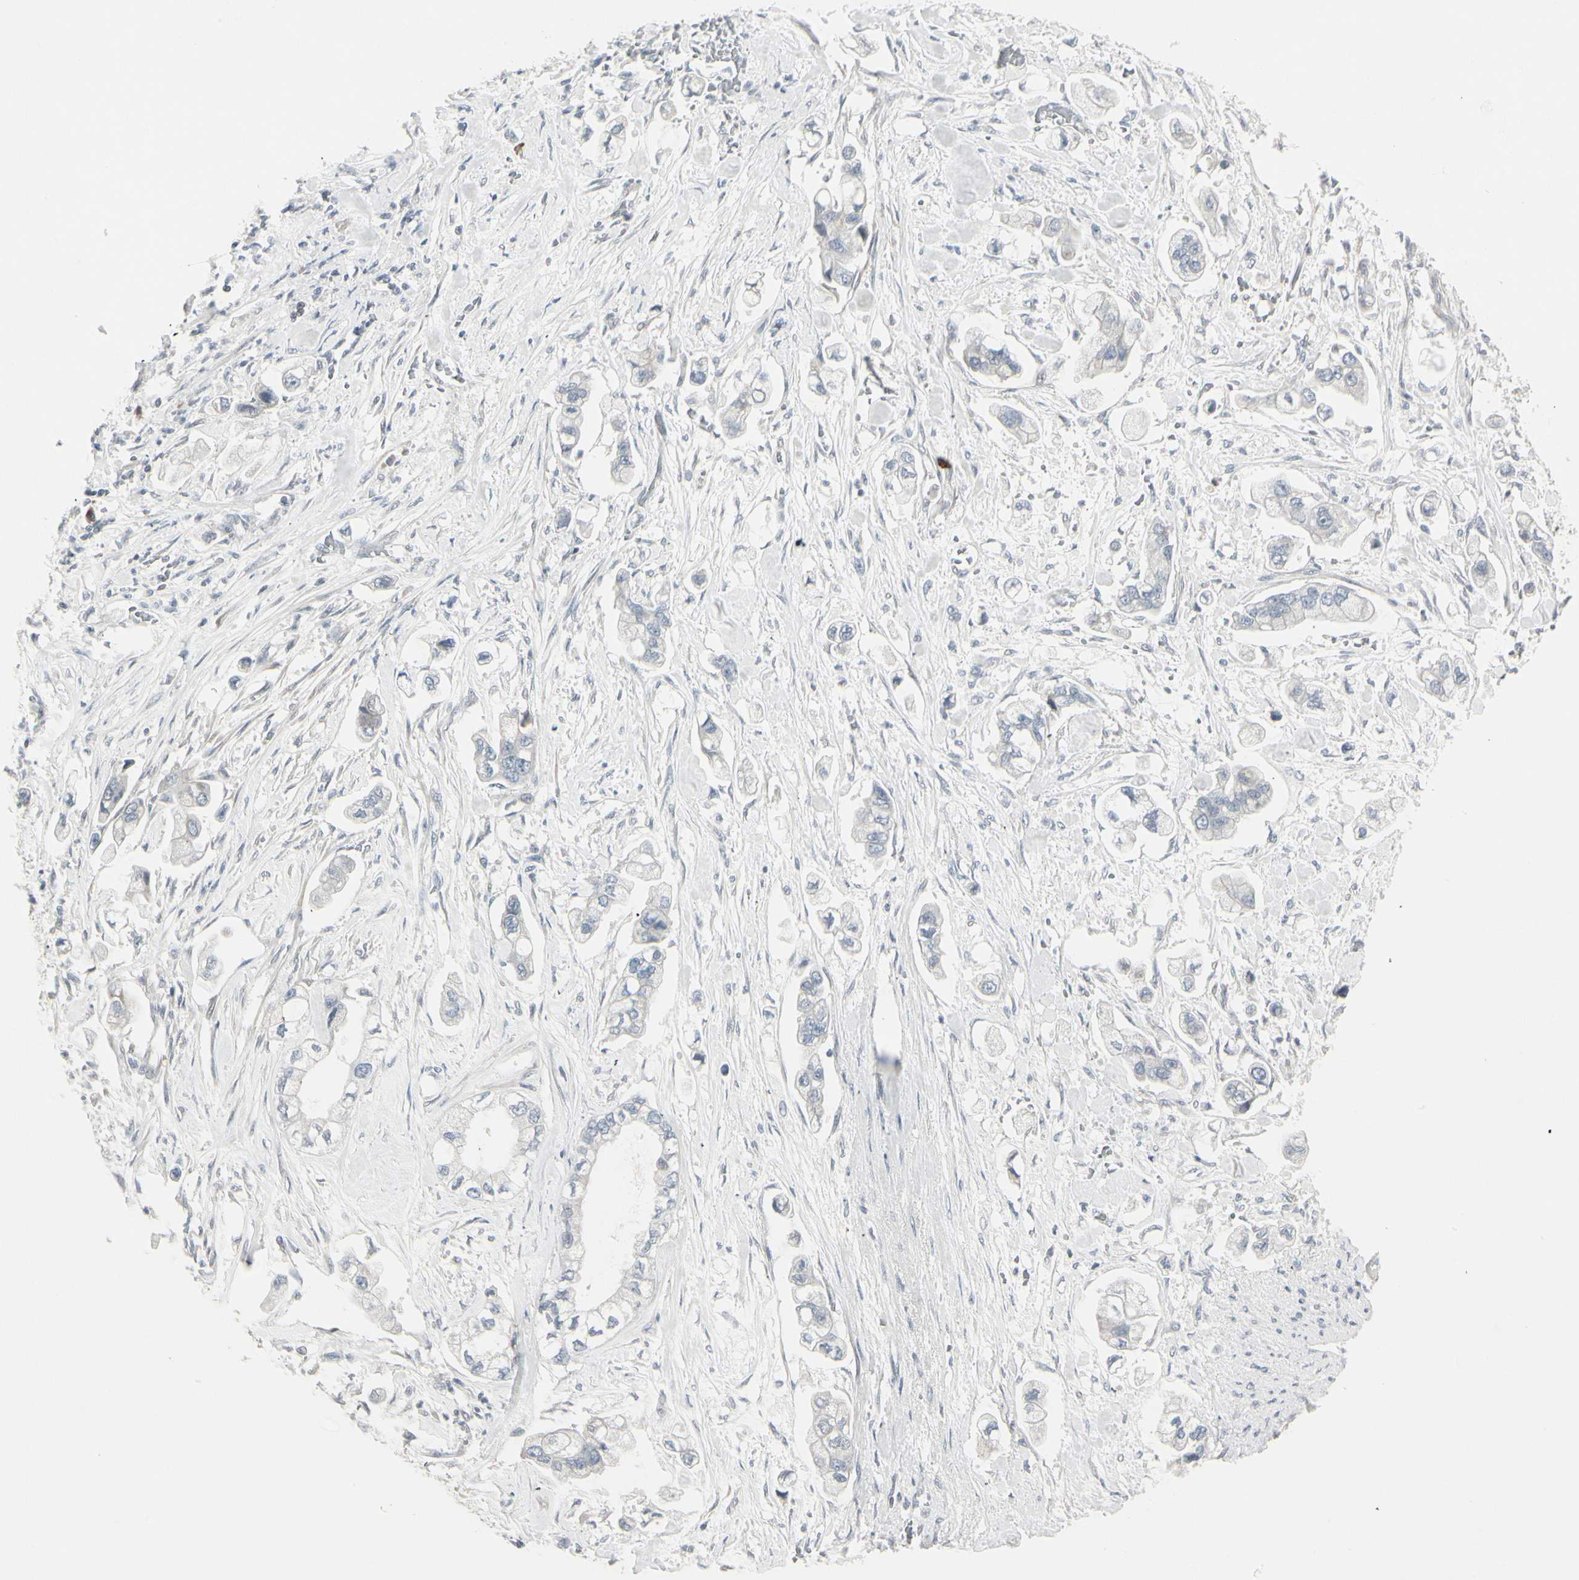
{"staining": {"intensity": "negative", "quantity": "none", "location": "none"}, "tissue": "stomach cancer", "cell_type": "Tumor cells", "image_type": "cancer", "snomed": [{"axis": "morphology", "description": "Adenocarcinoma, NOS"}, {"axis": "topography", "description": "Stomach"}], "caption": "There is no significant expression in tumor cells of stomach adenocarcinoma. Brightfield microscopy of immunohistochemistry (IHC) stained with DAB (3,3'-diaminobenzidine) (brown) and hematoxylin (blue), captured at high magnification.", "gene": "DMPK", "patient": {"sex": "male", "age": 62}}